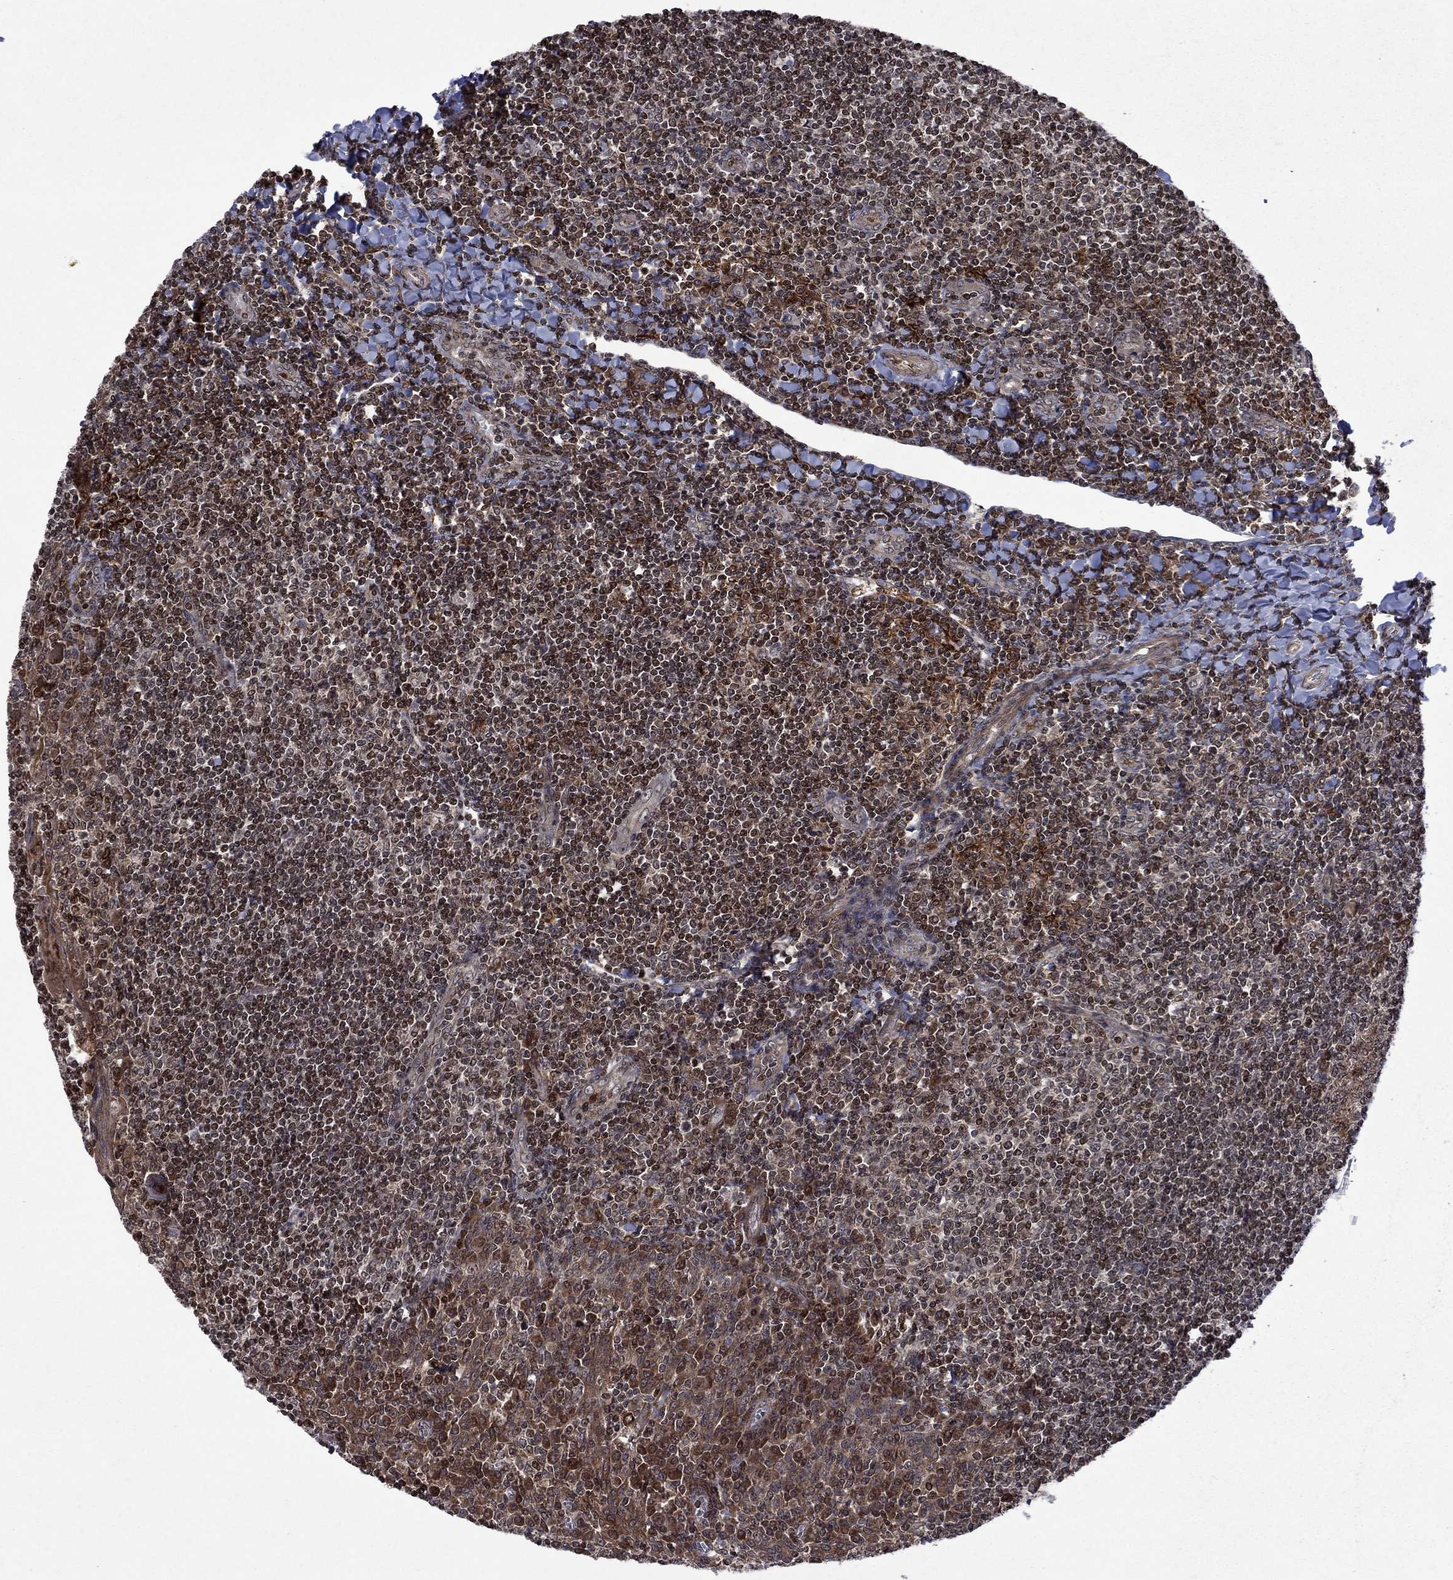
{"staining": {"intensity": "negative", "quantity": "none", "location": "none"}, "tissue": "tonsil", "cell_type": "Germinal center cells", "image_type": "normal", "snomed": [{"axis": "morphology", "description": "Normal tissue, NOS"}, {"axis": "topography", "description": "Tonsil"}], "caption": "This photomicrograph is of unremarkable tonsil stained with immunohistochemistry (IHC) to label a protein in brown with the nuclei are counter-stained blue. There is no expression in germinal center cells. (DAB immunohistochemistry, high magnification).", "gene": "TMEM33", "patient": {"sex": "female", "age": 12}}